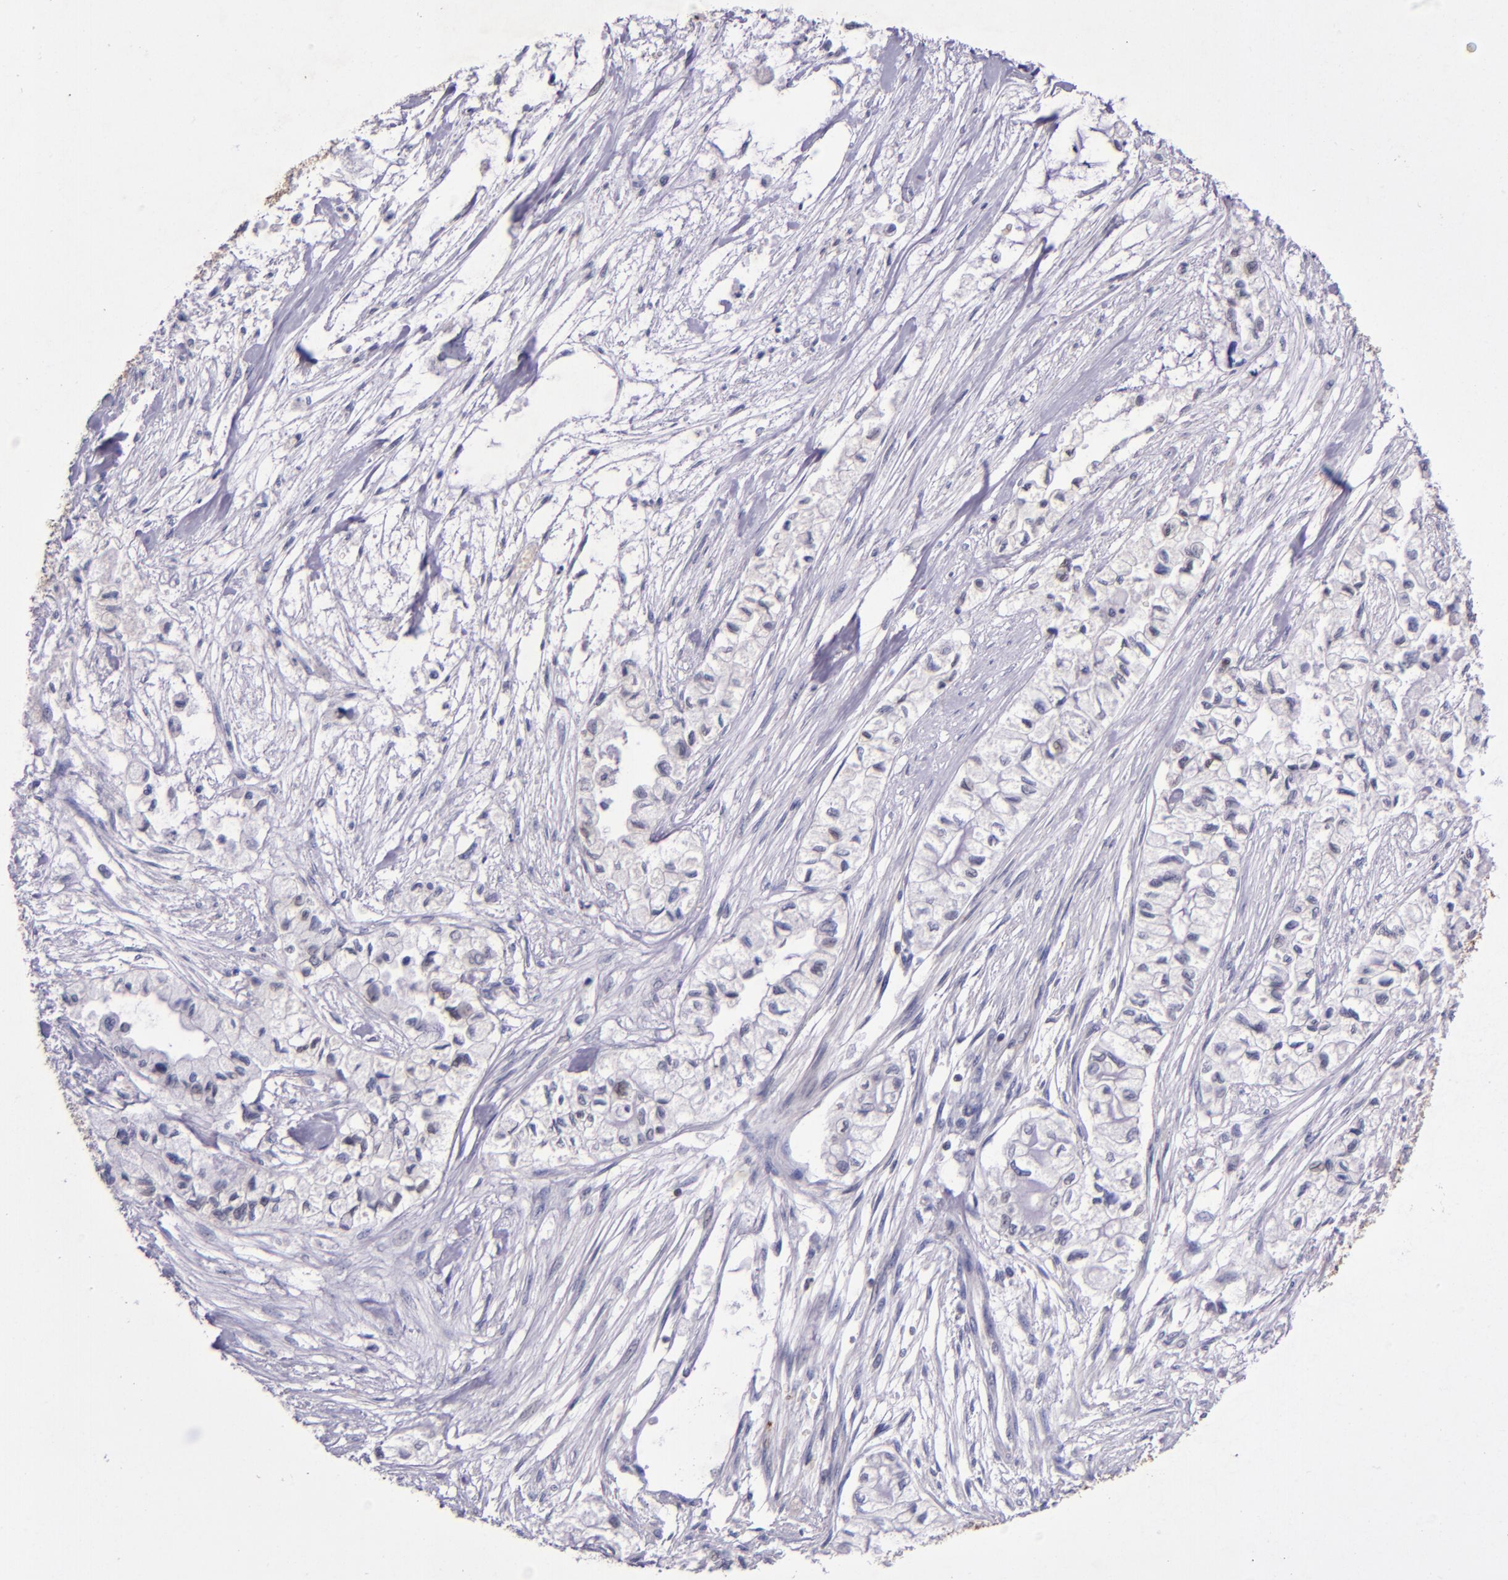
{"staining": {"intensity": "negative", "quantity": "none", "location": "none"}, "tissue": "pancreatic cancer", "cell_type": "Tumor cells", "image_type": "cancer", "snomed": [{"axis": "morphology", "description": "Adenocarcinoma, NOS"}, {"axis": "topography", "description": "Pancreas"}], "caption": "IHC photomicrograph of neoplastic tissue: pancreatic cancer stained with DAB demonstrates no significant protein staining in tumor cells.", "gene": "MGMT", "patient": {"sex": "male", "age": 79}}